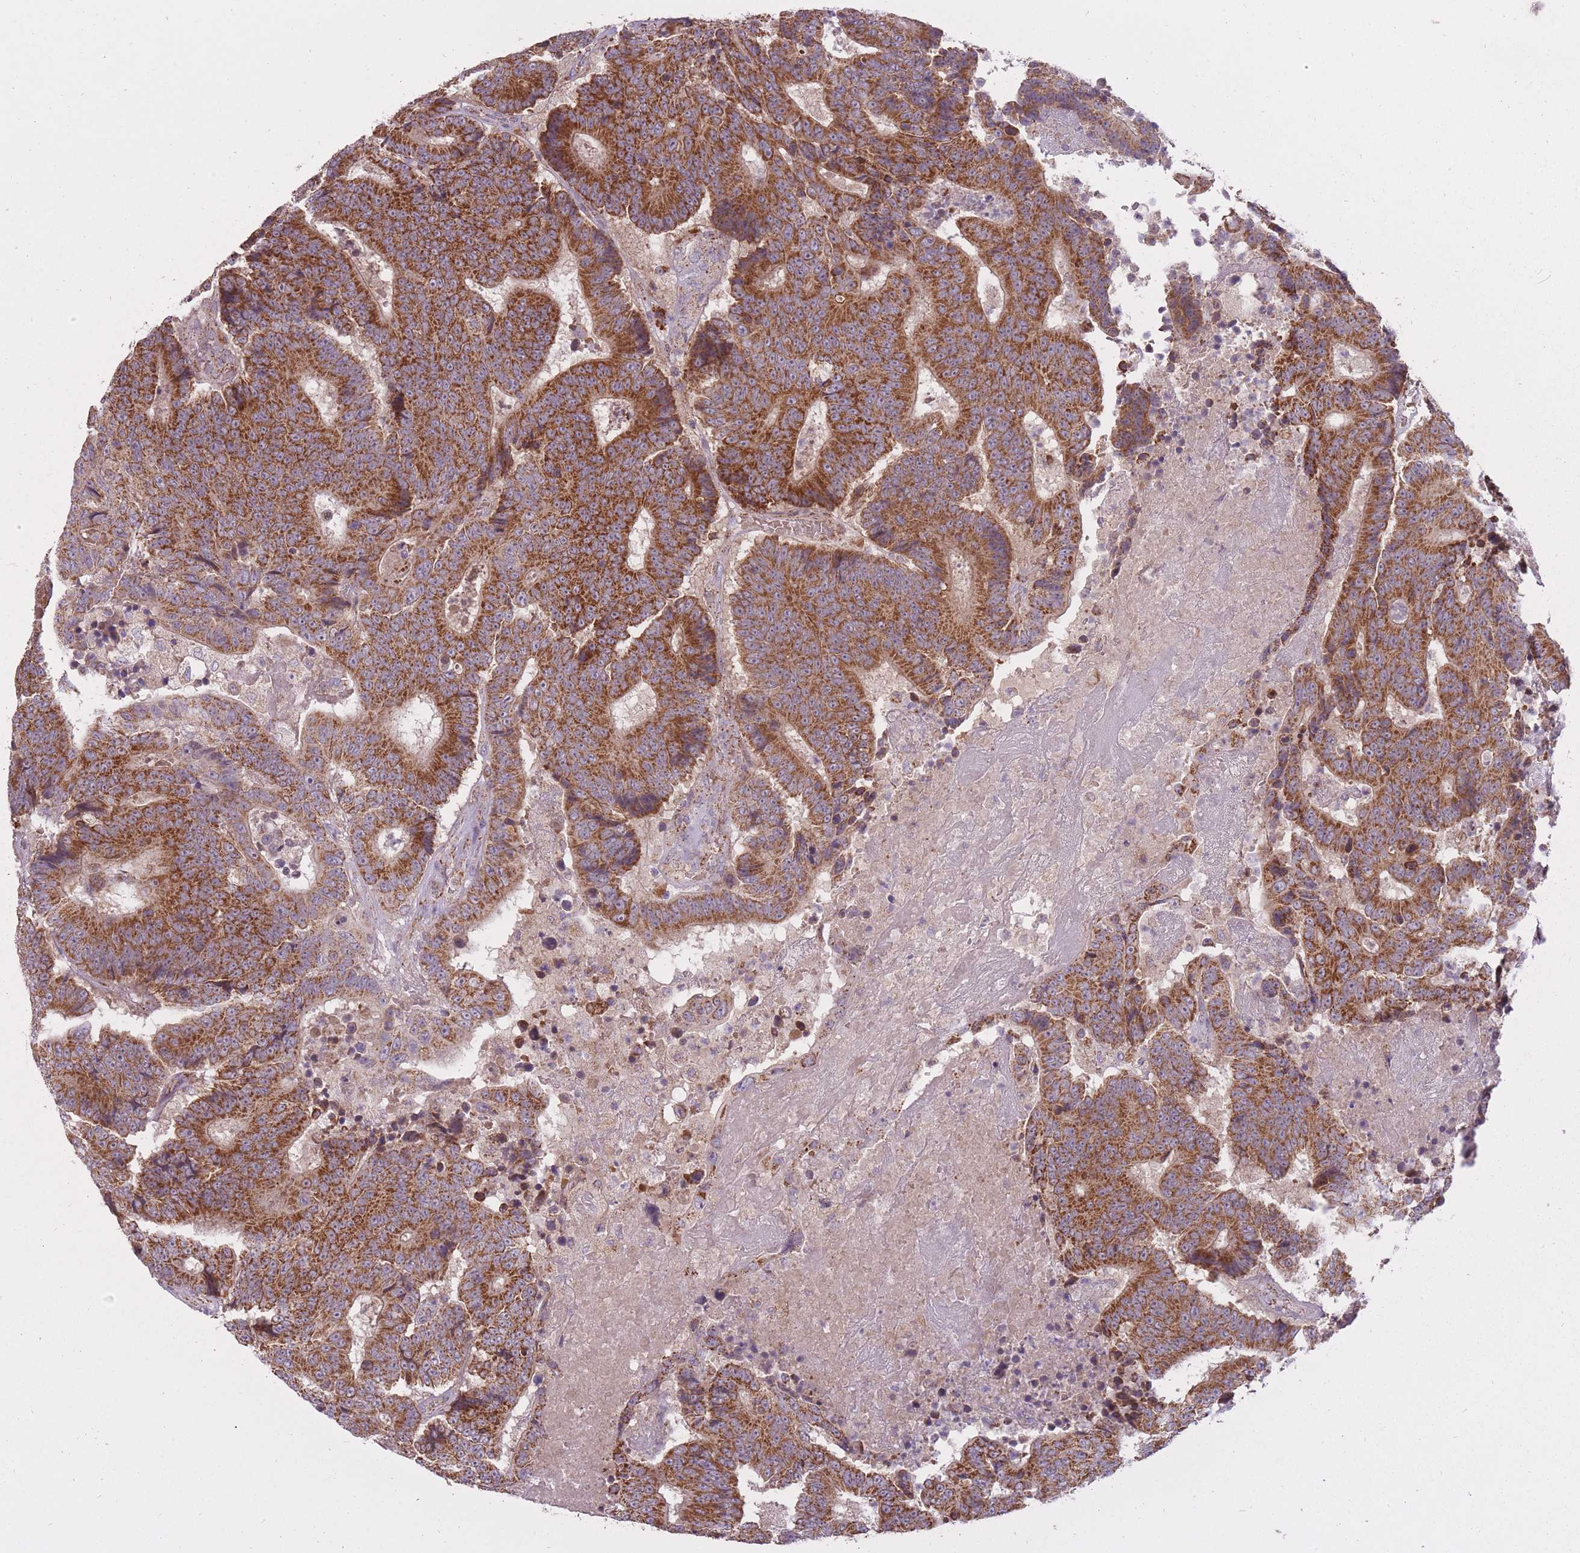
{"staining": {"intensity": "strong", "quantity": ">75%", "location": "cytoplasmic/membranous"}, "tissue": "colorectal cancer", "cell_type": "Tumor cells", "image_type": "cancer", "snomed": [{"axis": "morphology", "description": "Adenocarcinoma, NOS"}, {"axis": "topography", "description": "Colon"}], "caption": "Immunohistochemistry (DAB (3,3'-diaminobenzidine)) staining of human adenocarcinoma (colorectal) exhibits strong cytoplasmic/membranous protein positivity in approximately >75% of tumor cells.", "gene": "LIN7C", "patient": {"sex": "male", "age": 83}}